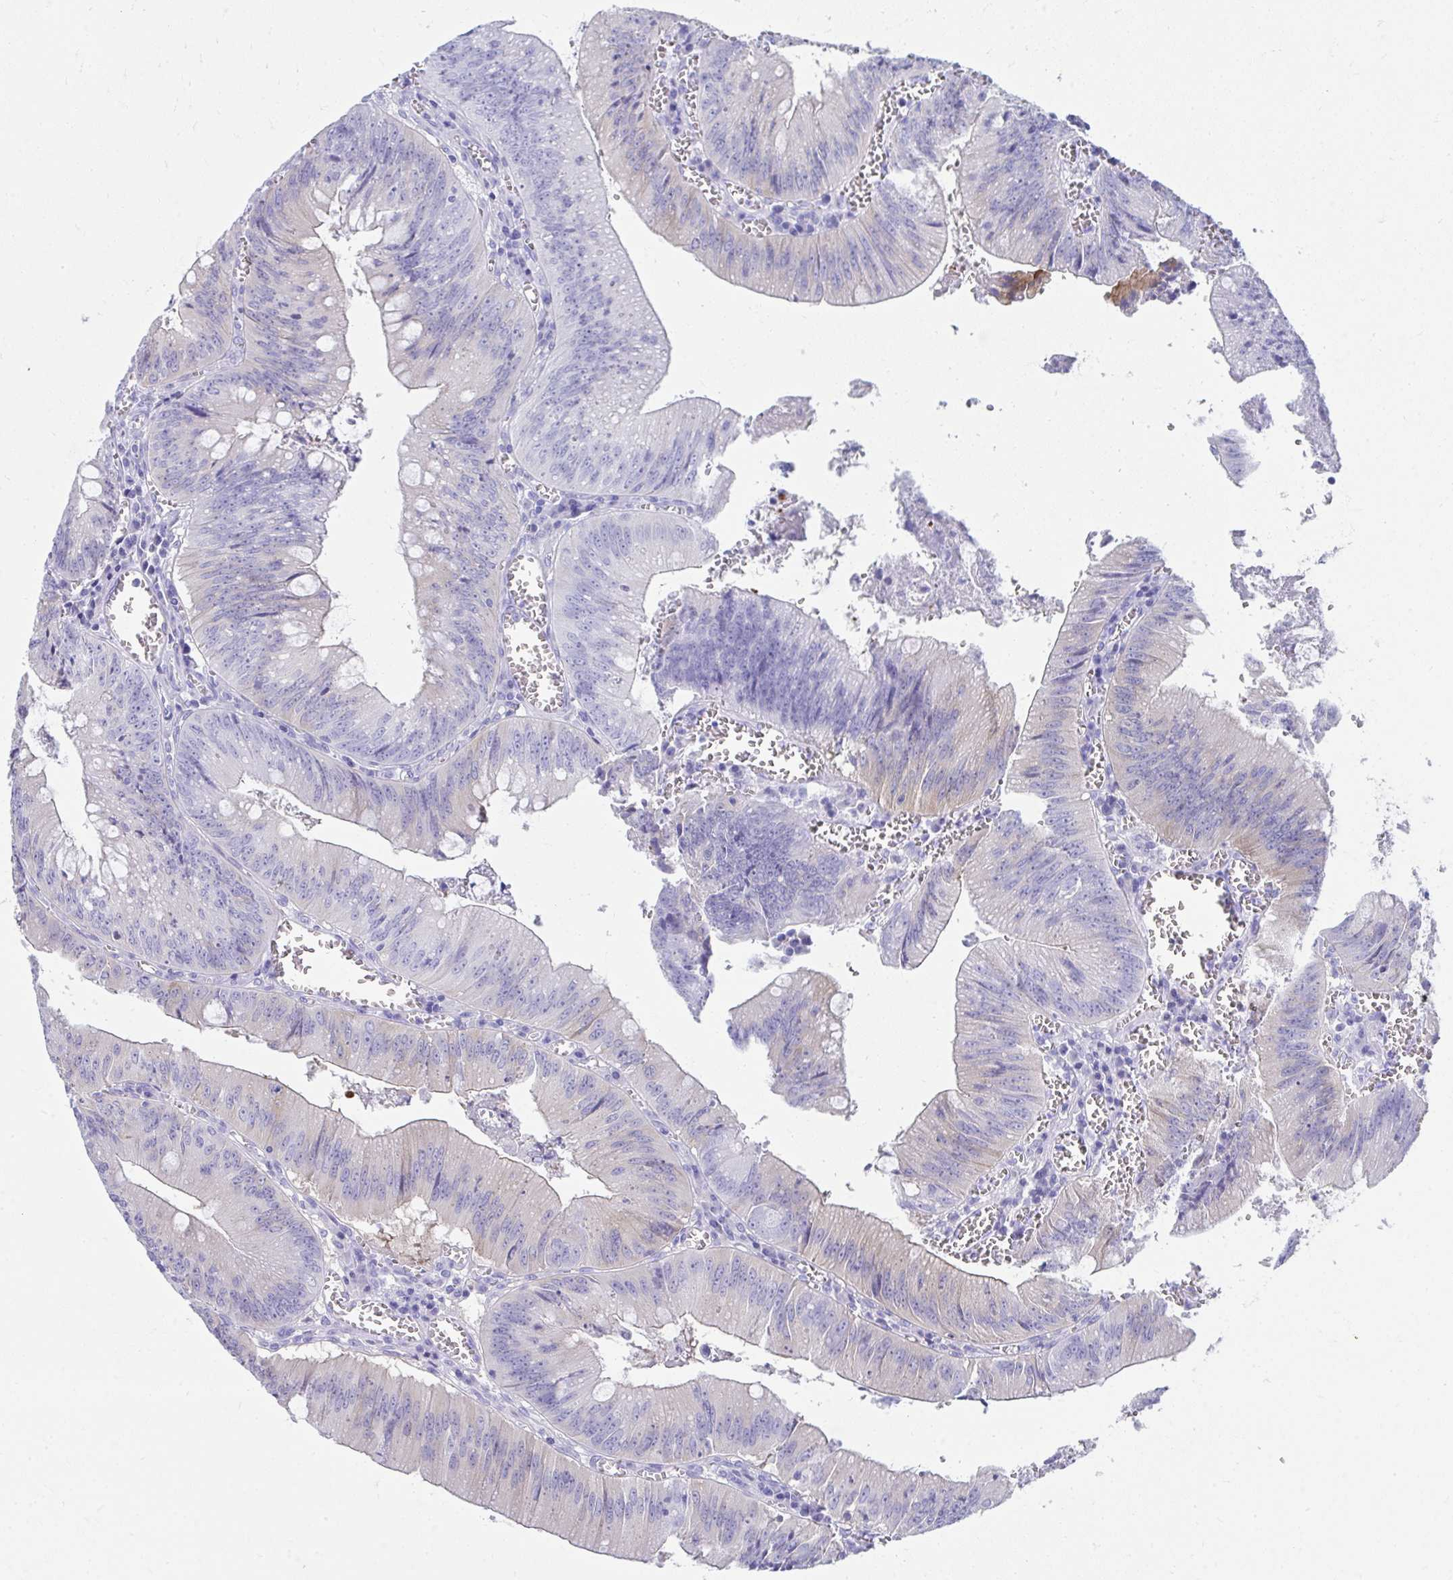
{"staining": {"intensity": "negative", "quantity": "none", "location": "none"}, "tissue": "colorectal cancer", "cell_type": "Tumor cells", "image_type": "cancer", "snomed": [{"axis": "morphology", "description": "Adenocarcinoma, NOS"}, {"axis": "topography", "description": "Rectum"}], "caption": "This is a image of IHC staining of adenocarcinoma (colorectal), which shows no expression in tumor cells.", "gene": "SEC14L3", "patient": {"sex": "female", "age": 81}}